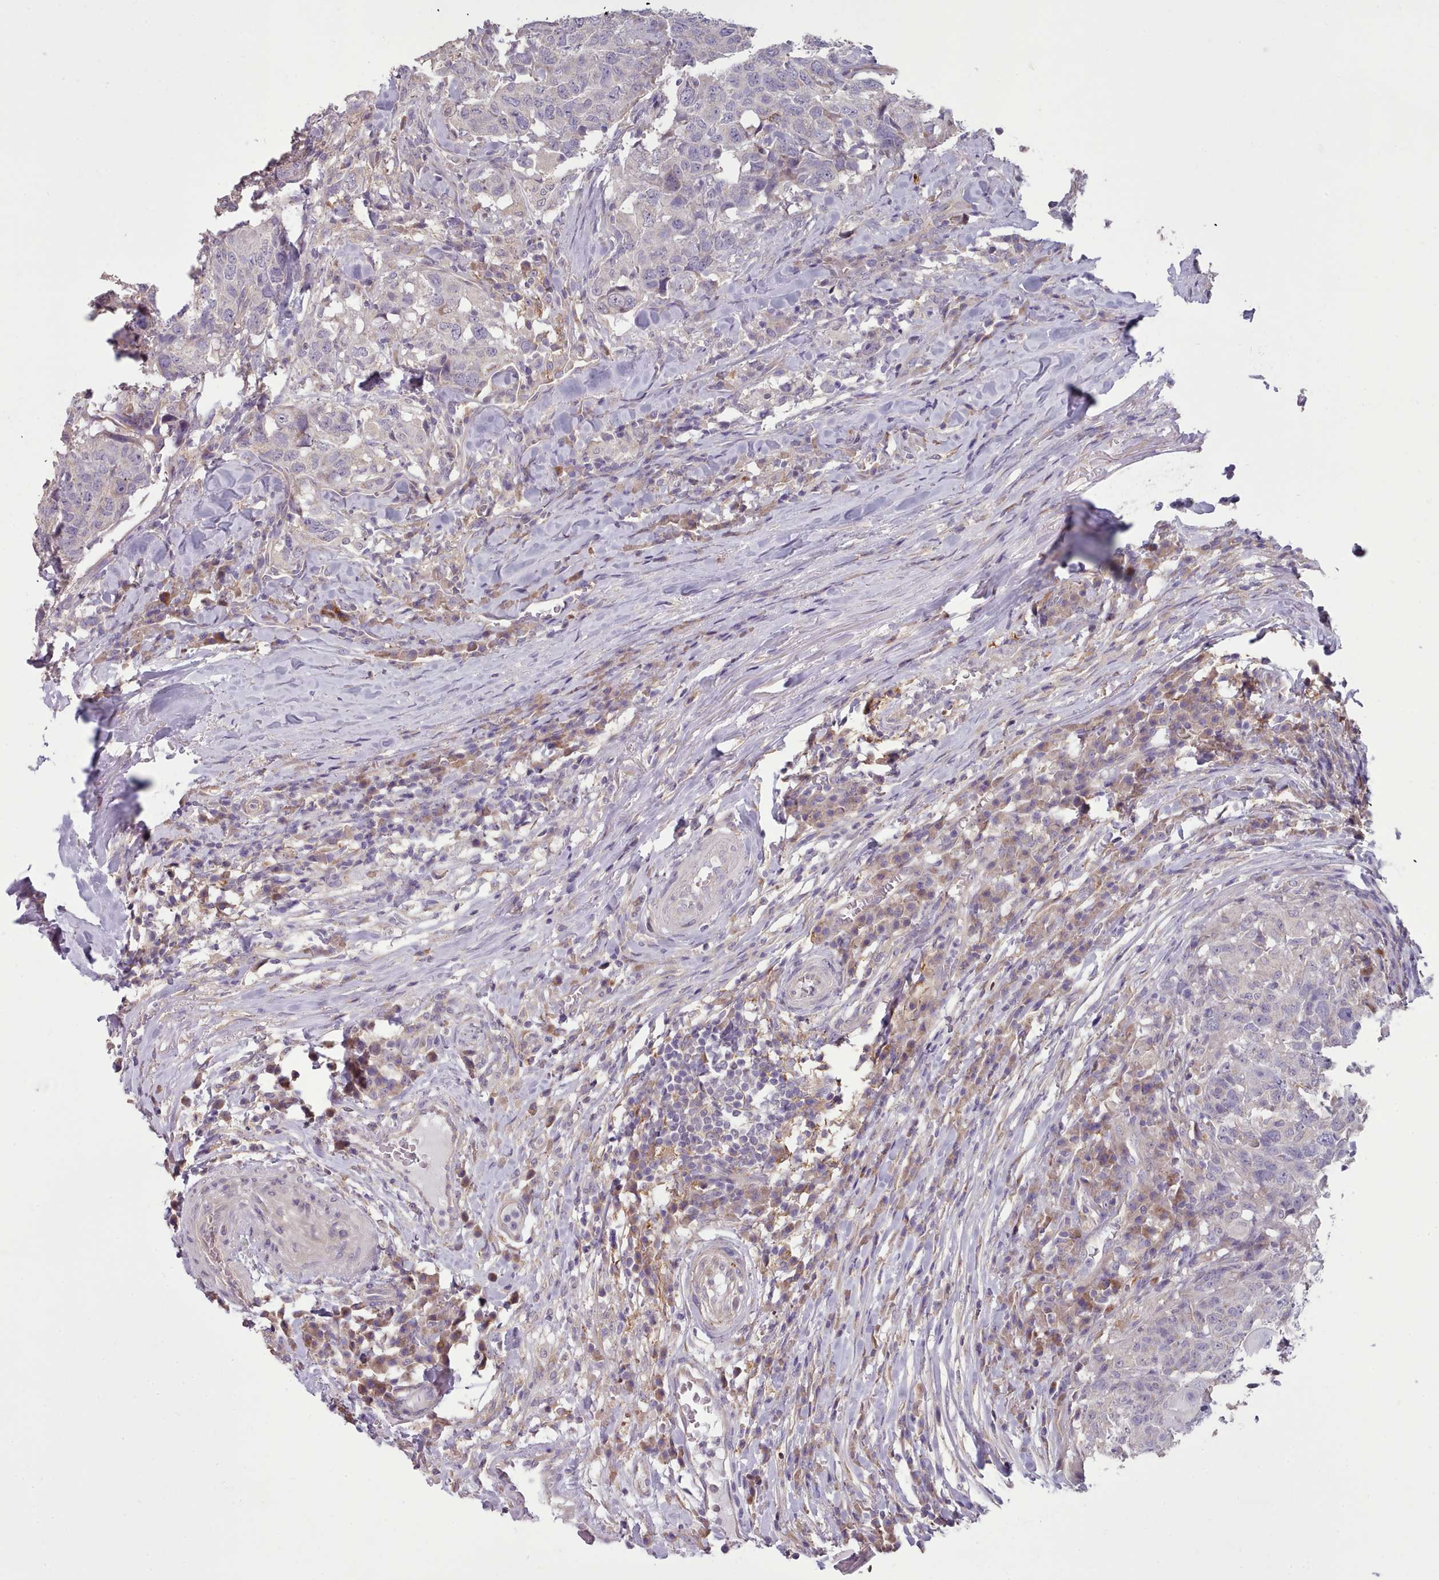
{"staining": {"intensity": "negative", "quantity": "none", "location": "none"}, "tissue": "head and neck cancer", "cell_type": "Tumor cells", "image_type": "cancer", "snomed": [{"axis": "morphology", "description": "Normal tissue, NOS"}, {"axis": "morphology", "description": "Squamous cell carcinoma, NOS"}, {"axis": "topography", "description": "Skeletal muscle"}, {"axis": "topography", "description": "Vascular tissue"}, {"axis": "topography", "description": "Peripheral nerve tissue"}, {"axis": "topography", "description": "Head-Neck"}], "caption": "Immunohistochemistry (IHC) histopathology image of head and neck cancer stained for a protein (brown), which exhibits no staining in tumor cells.", "gene": "DPF1", "patient": {"sex": "male", "age": 66}}